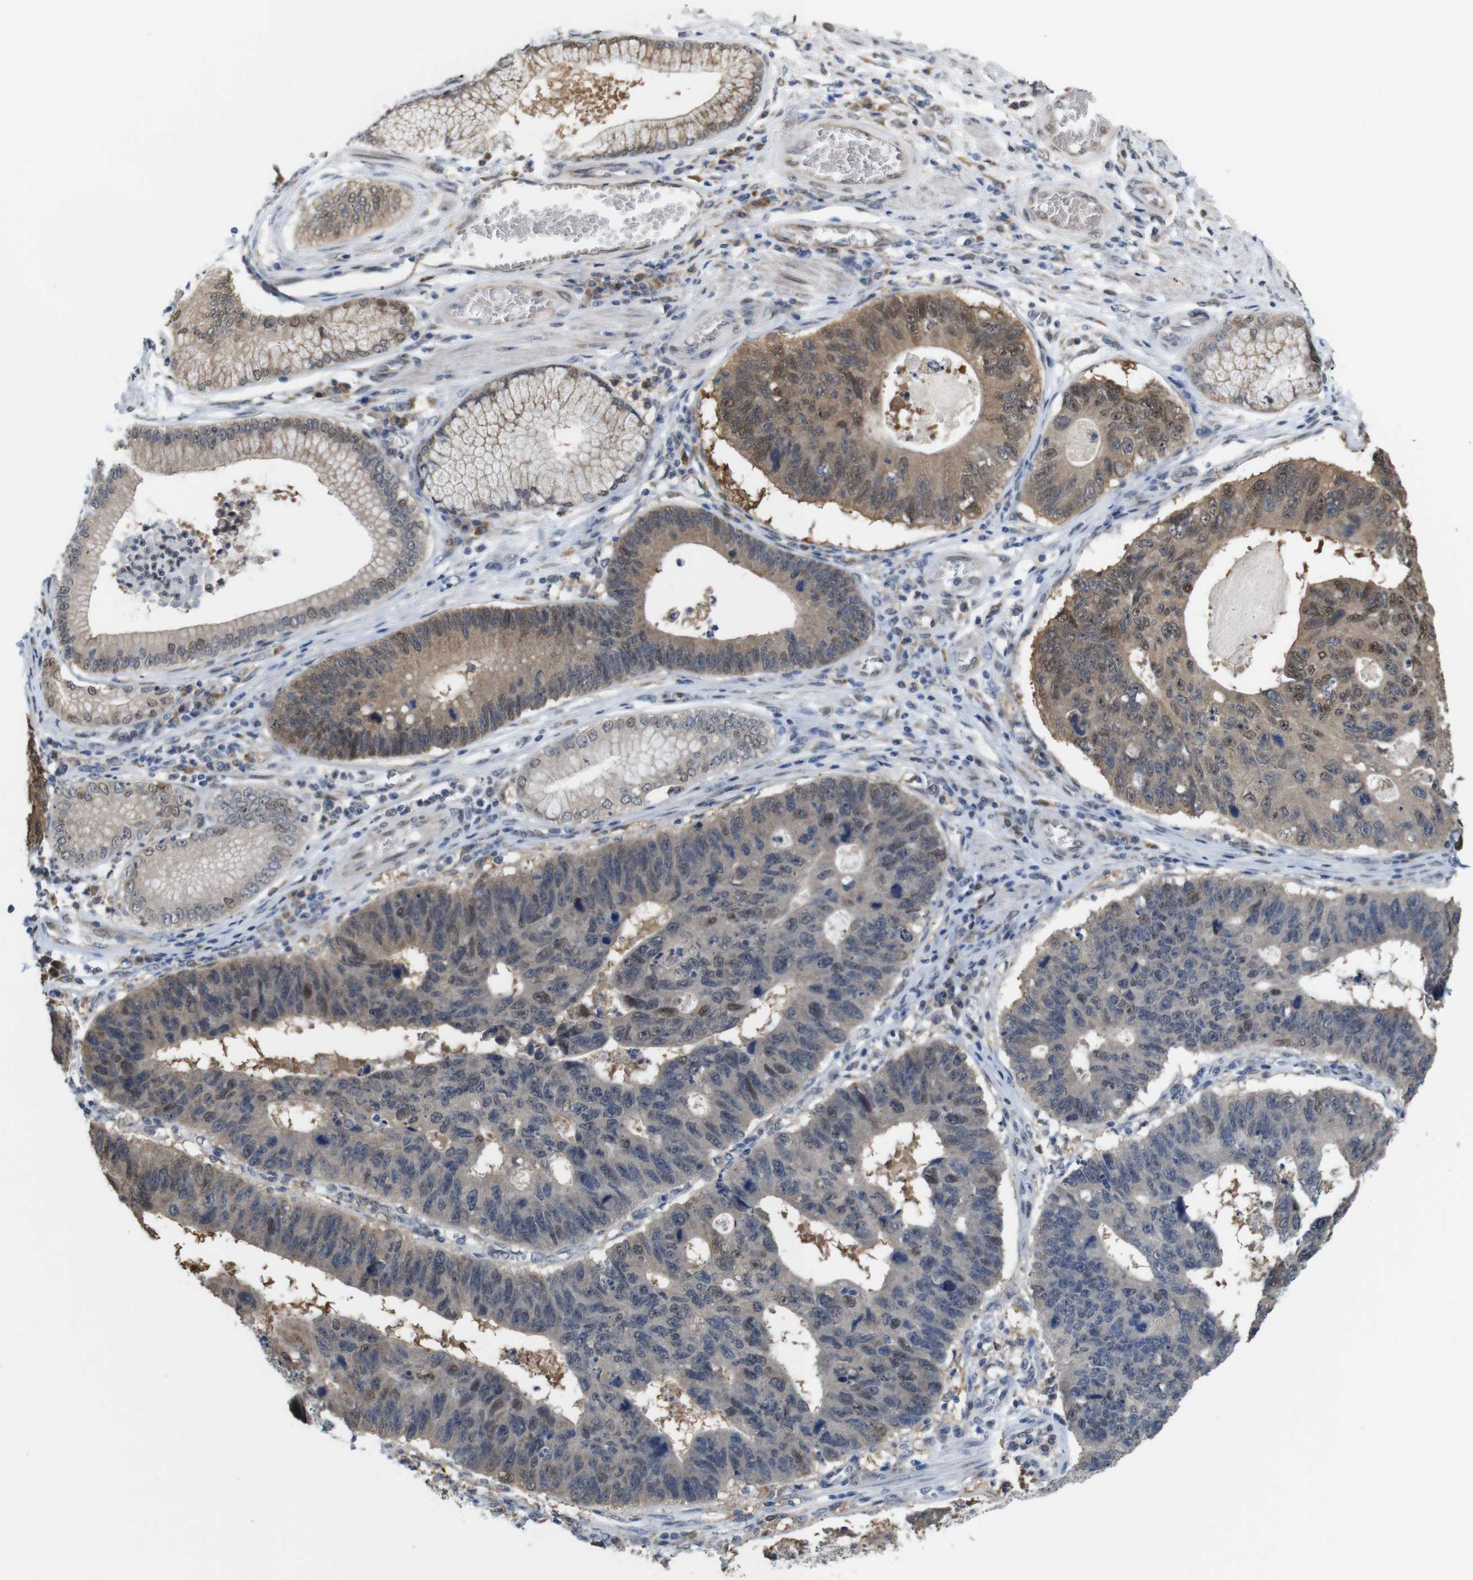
{"staining": {"intensity": "moderate", "quantity": ">75%", "location": "cytoplasmic/membranous,nuclear"}, "tissue": "stomach cancer", "cell_type": "Tumor cells", "image_type": "cancer", "snomed": [{"axis": "morphology", "description": "Adenocarcinoma, NOS"}, {"axis": "topography", "description": "Stomach"}], "caption": "Protein expression analysis of human stomach cancer (adenocarcinoma) reveals moderate cytoplasmic/membranous and nuclear positivity in about >75% of tumor cells.", "gene": "PNMA8A", "patient": {"sex": "male", "age": 59}}